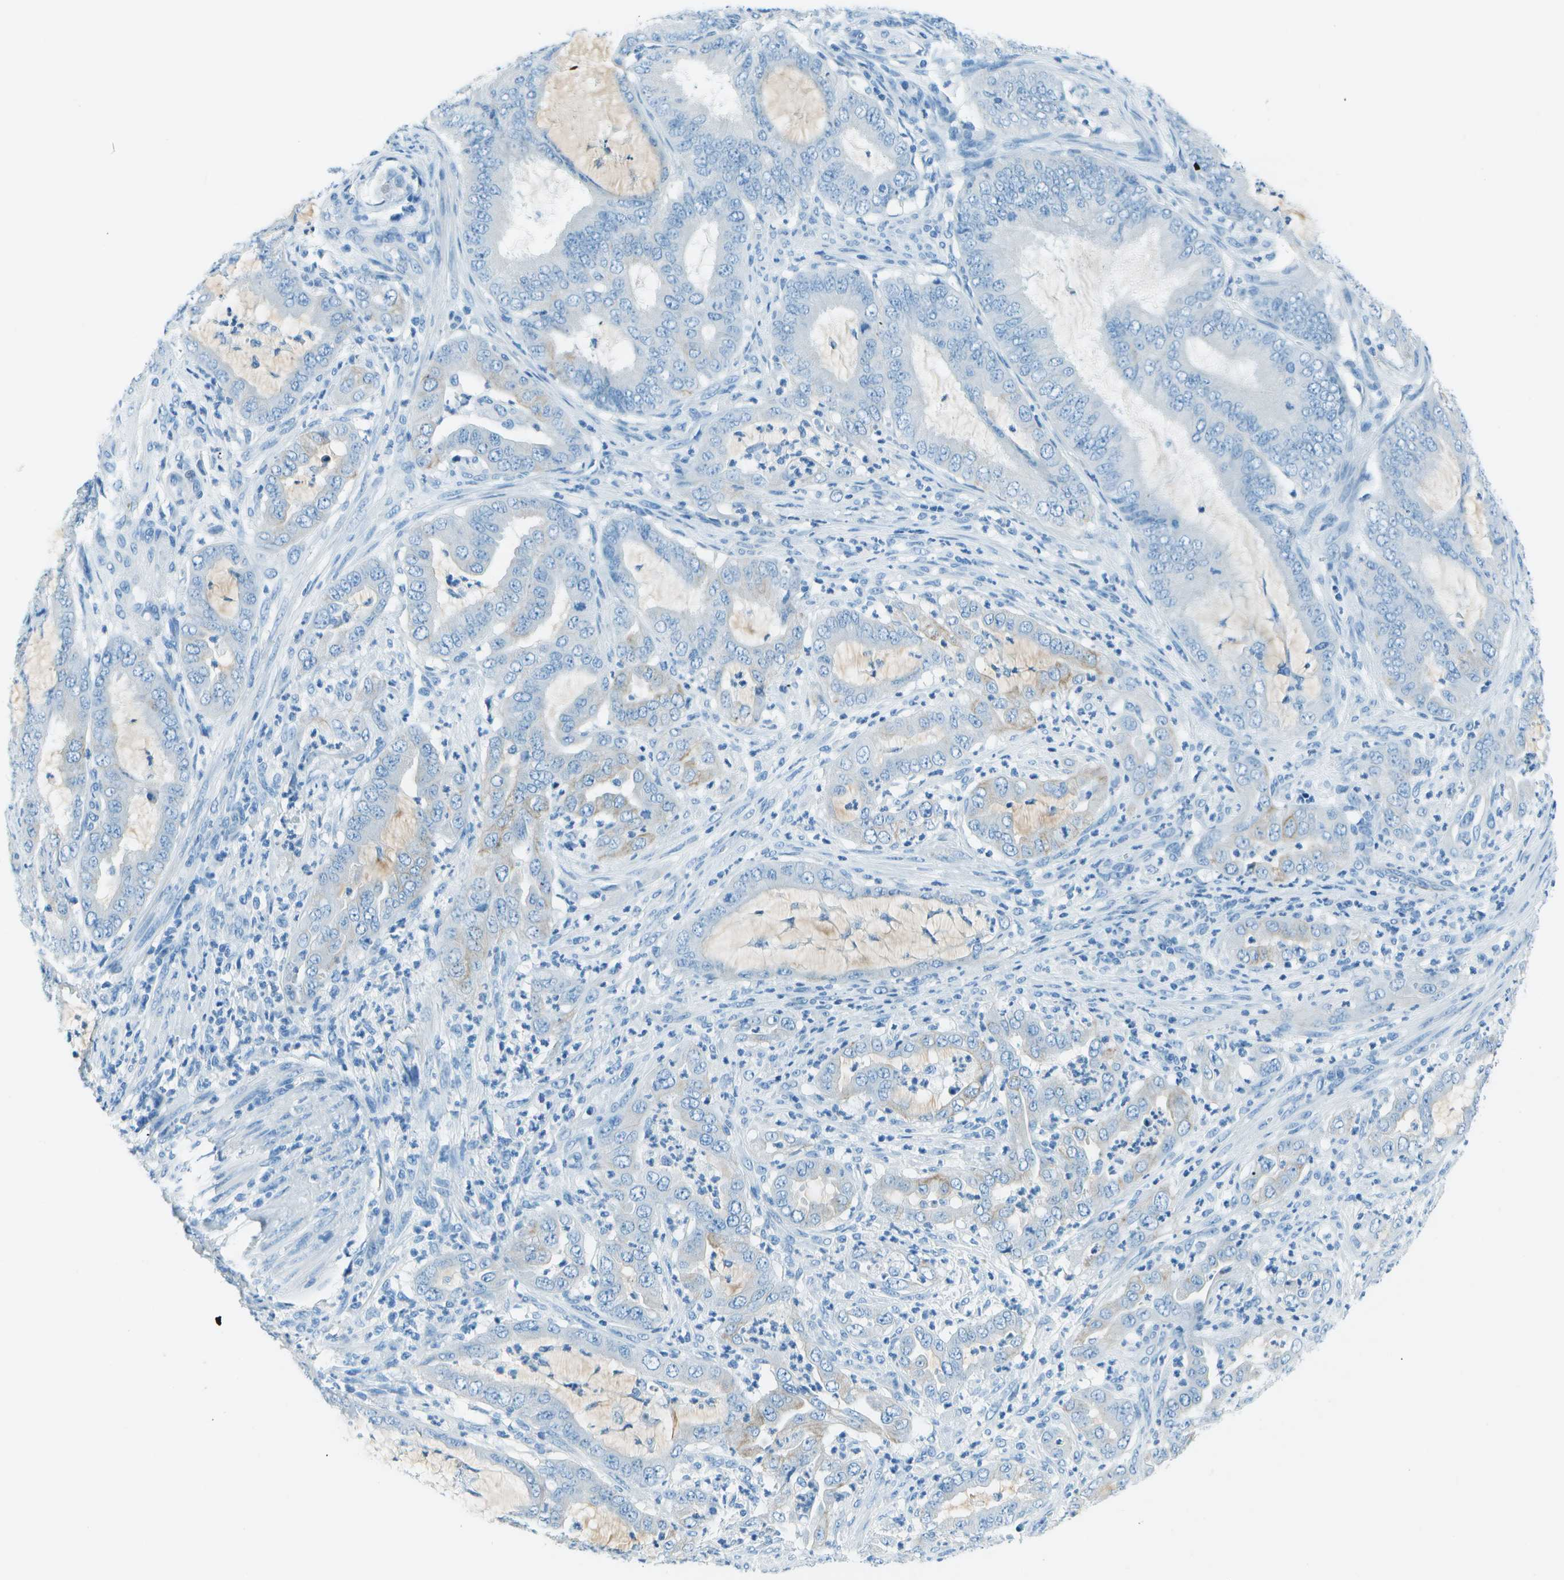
{"staining": {"intensity": "negative", "quantity": "none", "location": "none"}, "tissue": "endometrial cancer", "cell_type": "Tumor cells", "image_type": "cancer", "snomed": [{"axis": "morphology", "description": "Adenocarcinoma, NOS"}, {"axis": "topography", "description": "Endometrium"}], "caption": "Micrograph shows no significant protein expression in tumor cells of endometrial cancer.", "gene": "SLC16A10", "patient": {"sex": "female", "age": 70}}